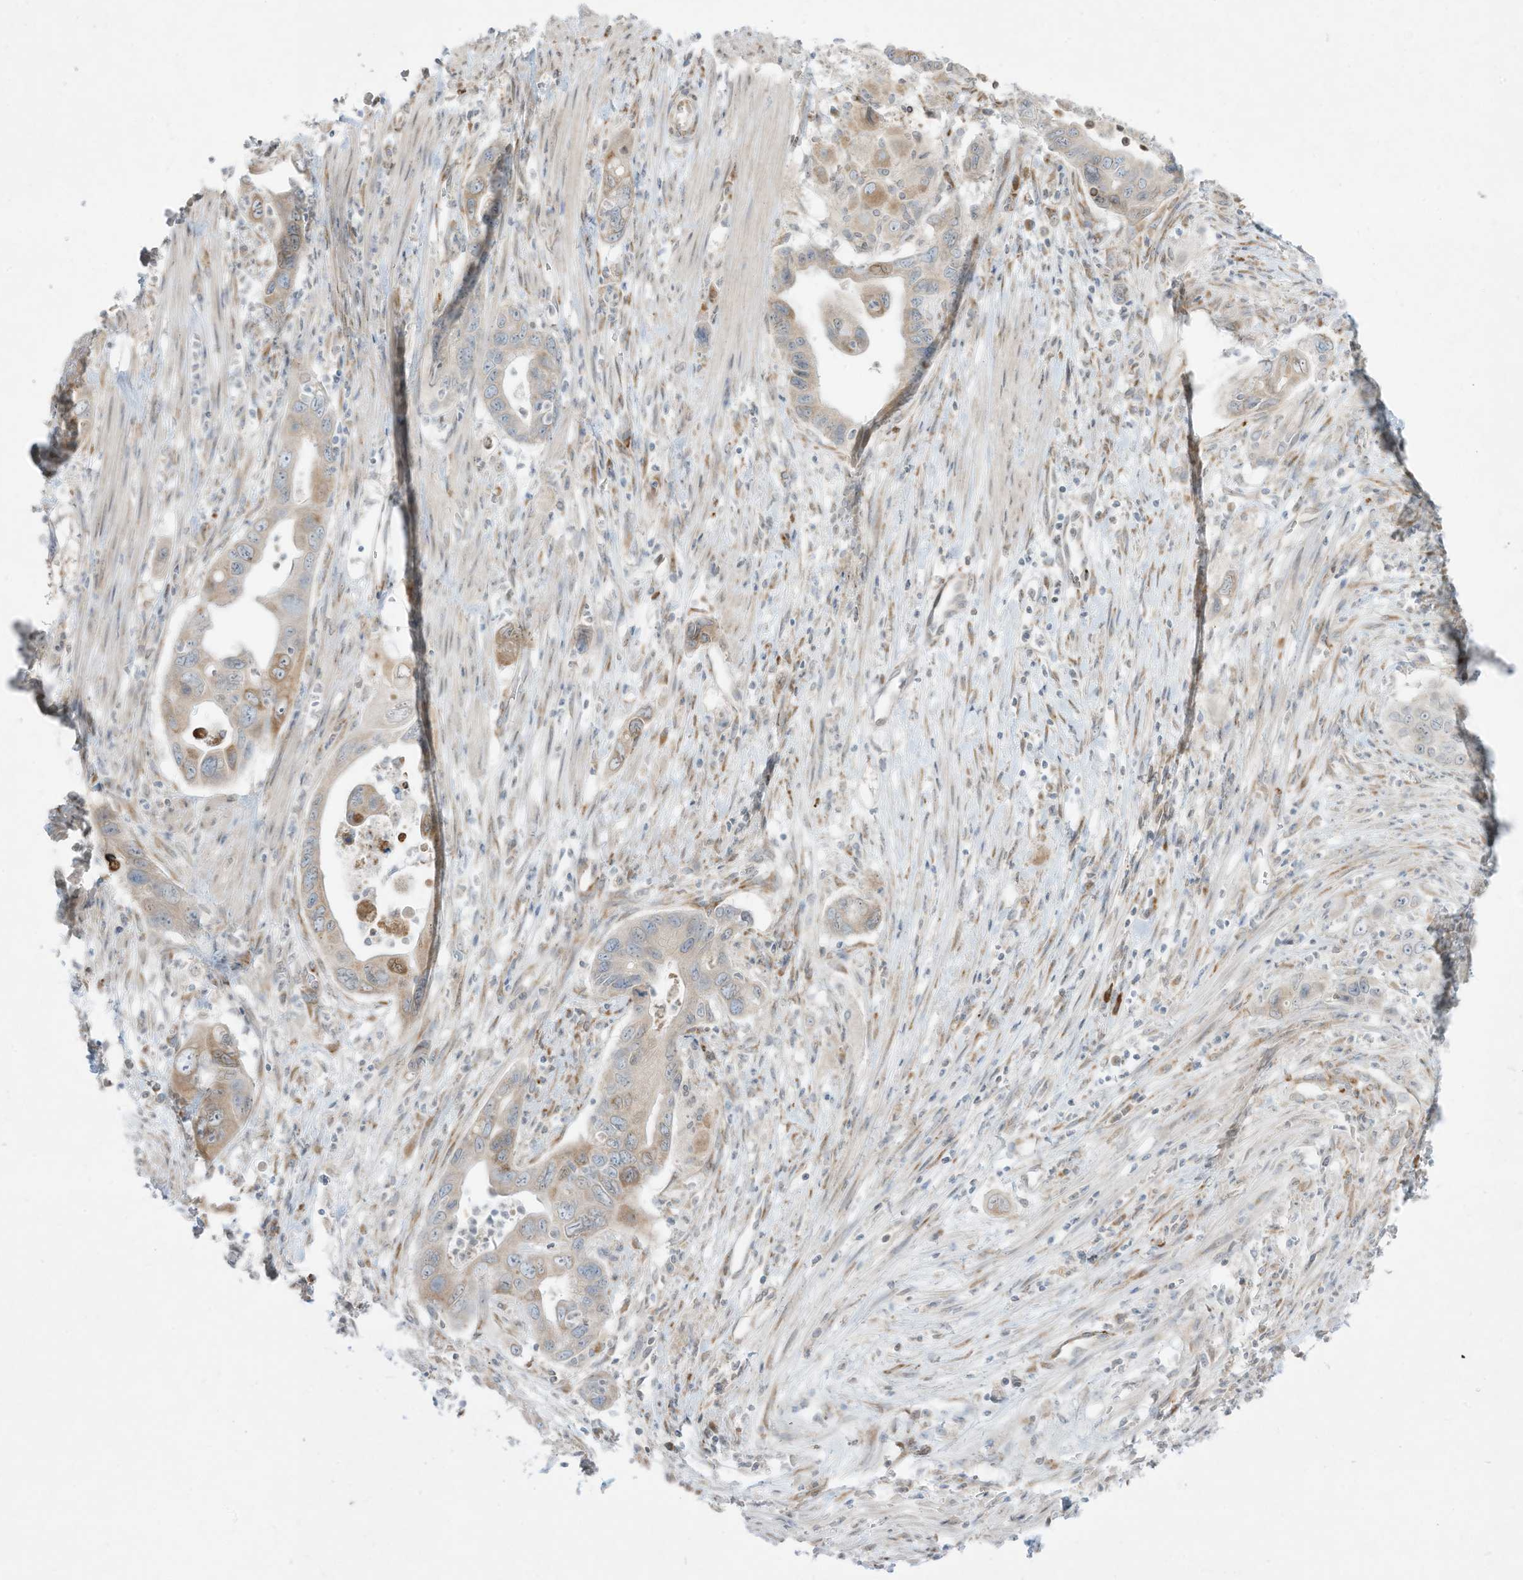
{"staining": {"intensity": "negative", "quantity": "none", "location": "none"}, "tissue": "pancreatic cancer", "cell_type": "Tumor cells", "image_type": "cancer", "snomed": [{"axis": "morphology", "description": "Adenocarcinoma, NOS"}, {"axis": "topography", "description": "Pancreas"}], "caption": "Pancreatic adenocarcinoma was stained to show a protein in brown. There is no significant positivity in tumor cells.", "gene": "PTK6", "patient": {"sex": "female", "age": 71}}